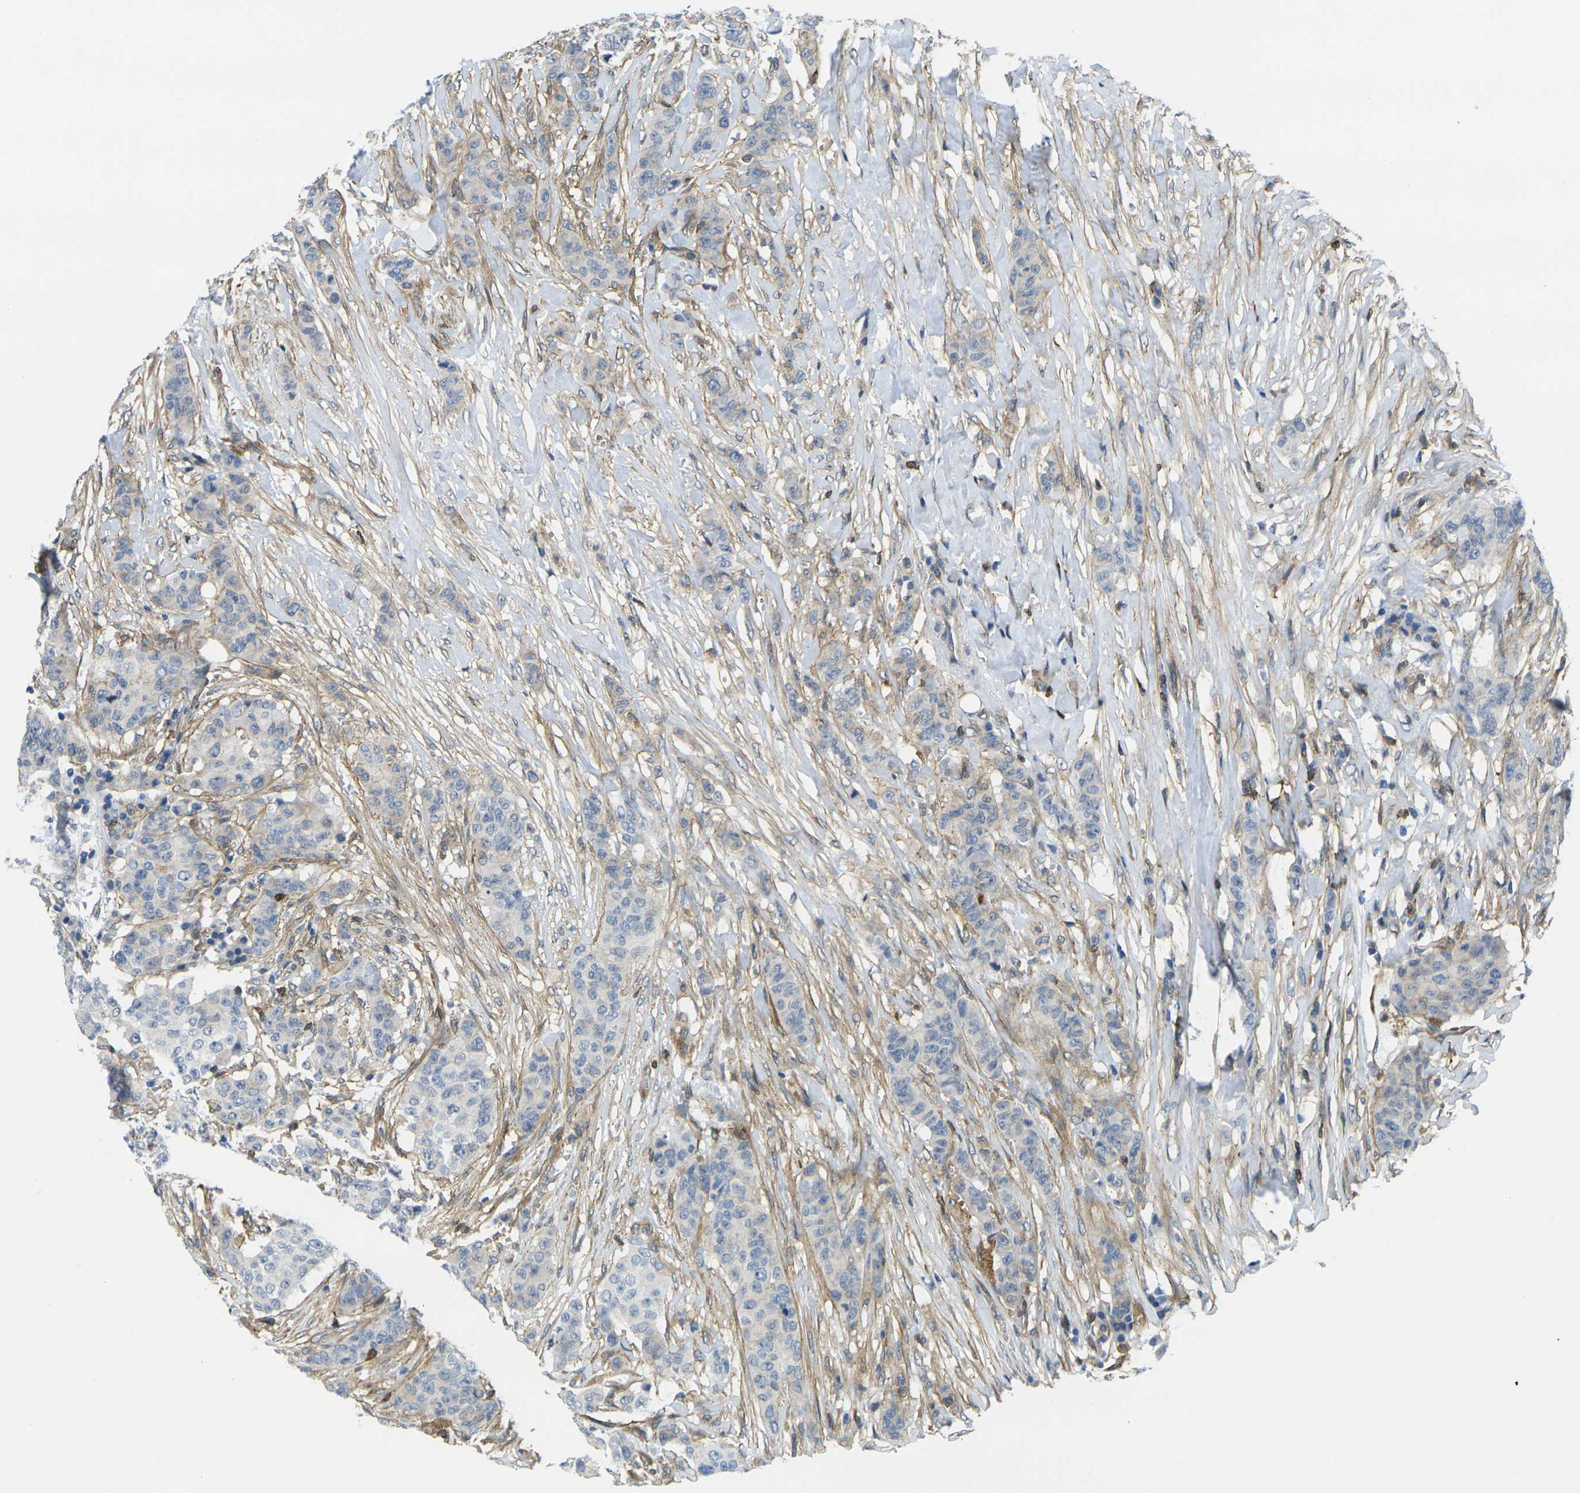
{"staining": {"intensity": "negative", "quantity": "none", "location": "none"}, "tissue": "breast cancer", "cell_type": "Tumor cells", "image_type": "cancer", "snomed": [{"axis": "morphology", "description": "Duct carcinoma"}, {"axis": "topography", "description": "Breast"}], "caption": "There is no significant expression in tumor cells of breast invasive ductal carcinoma.", "gene": "LASP1", "patient": {"sex": "female", "age": 40}}